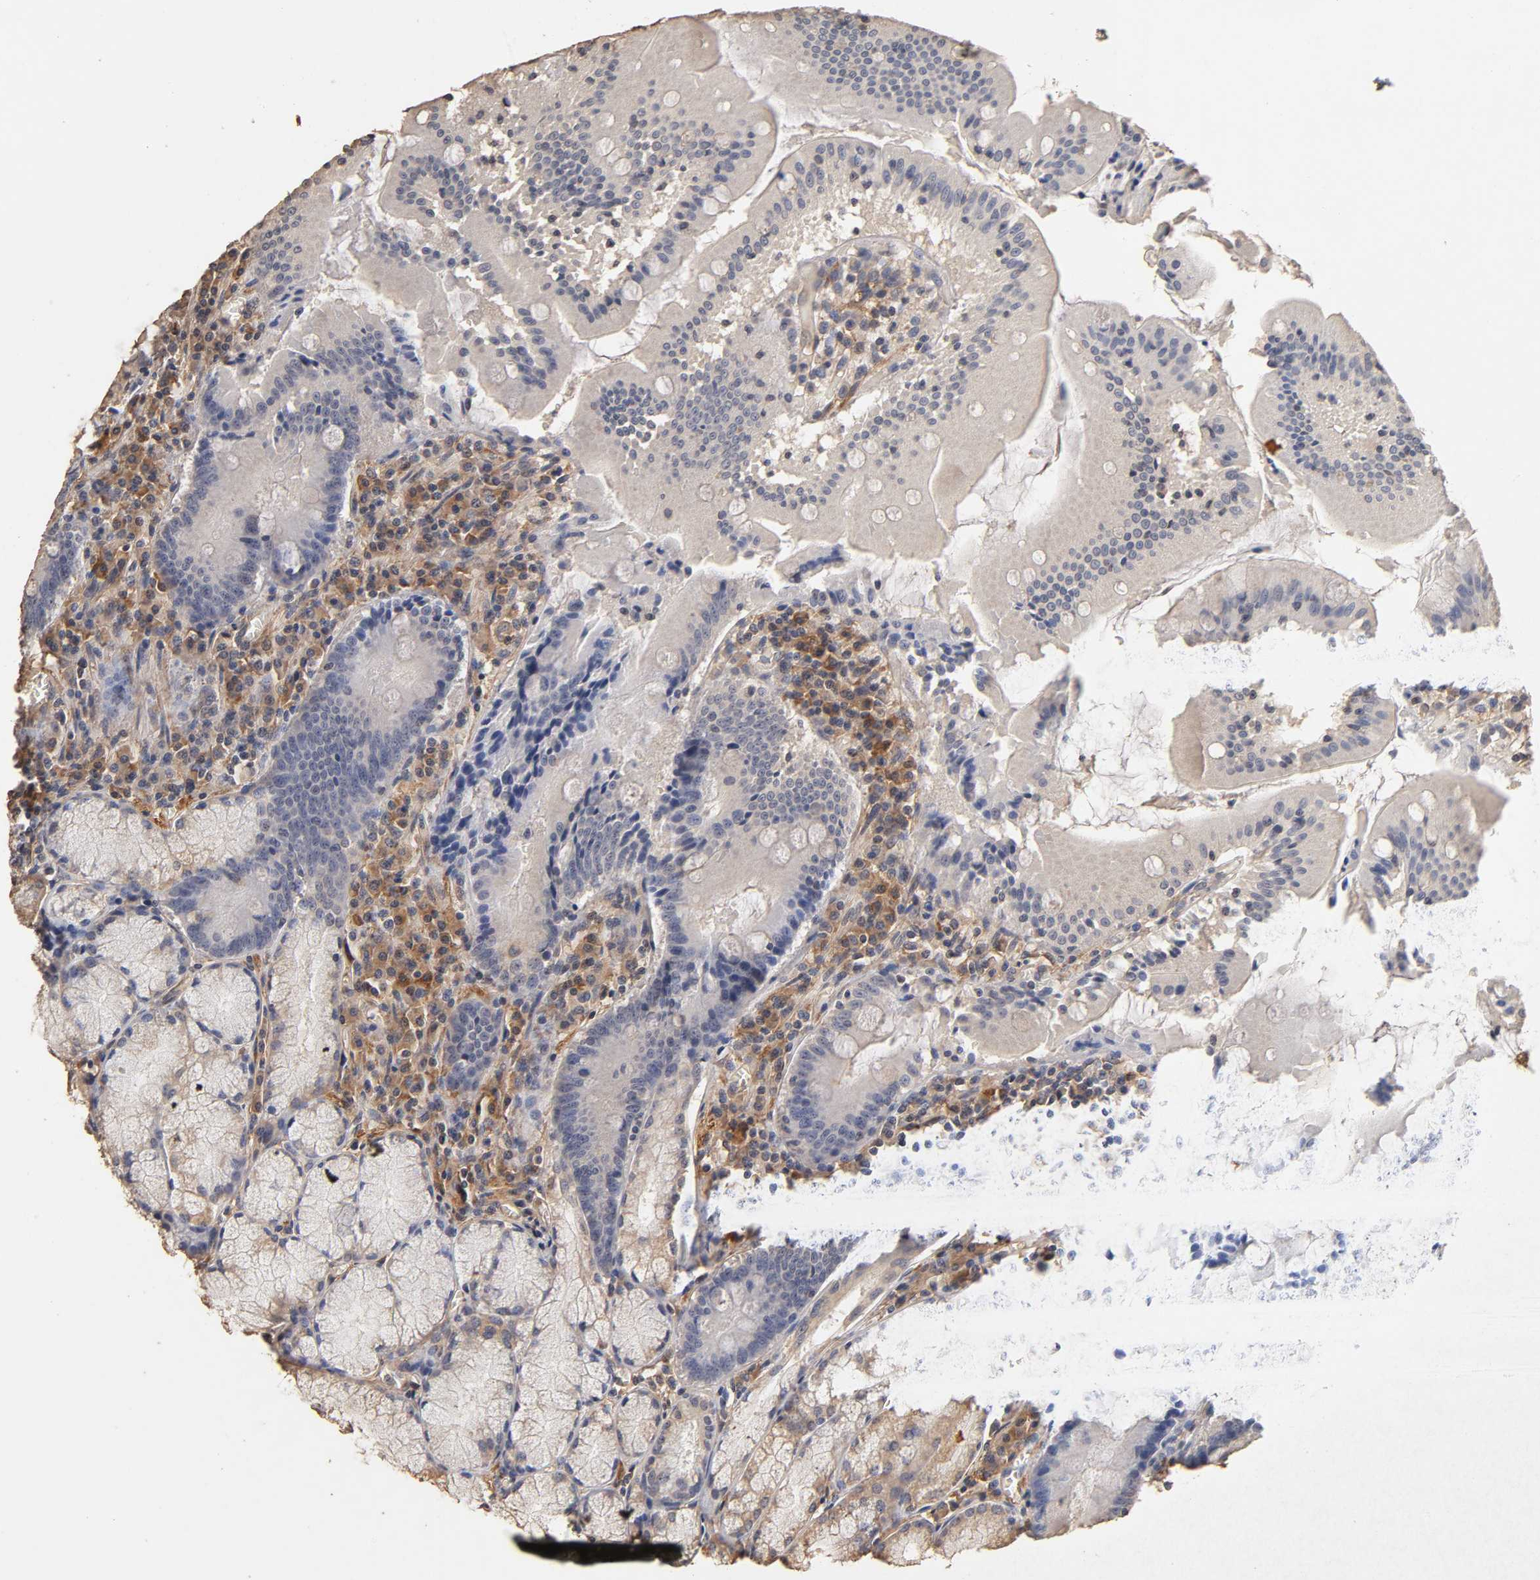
{"staining": {"intensity": "strong", "quantity": "<25%", "location": "cytoplasmic/membranous"}, "tissue": "stomach", "cell_type": "Glandular cells", "image_type": "normal", "snomed": [{"axis": "morphology", "description": "Normal tissue, NOS"}, {"axis": "topography", "description": "Stomach, lower"}], "caption": "A brown stain highlights strong cytoplasmic/membranous staining of a protein in glandular cells of unremarkable stomach. (DAB (3,3'-diaminobenzidine) IHC, brown staining for protein, blue staining for nuclei).", "gene": "VSIG4", "patient": {"sex": "male", "age": 56}}